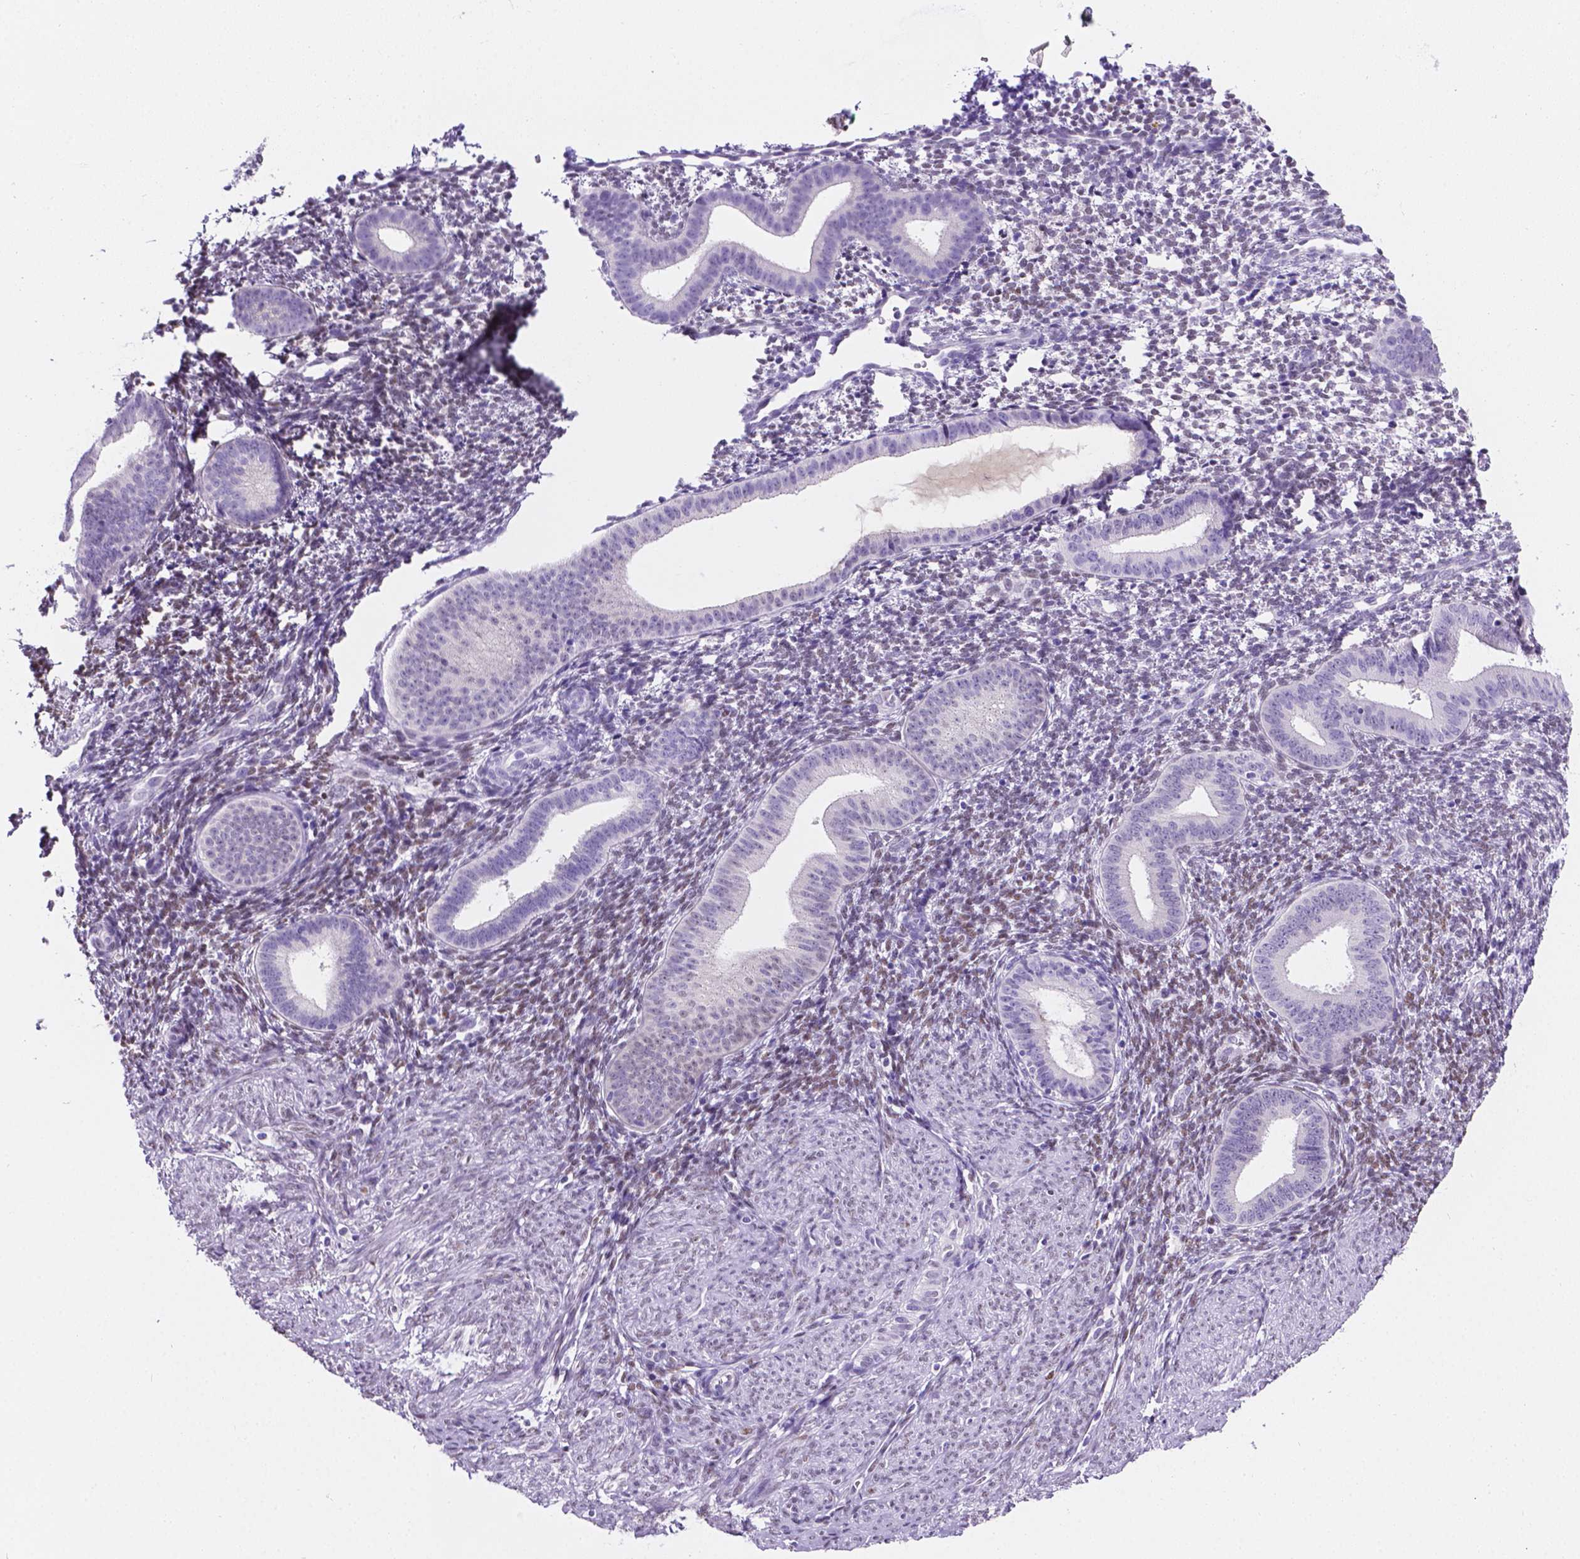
{"staining": {"intensity": "weak", "quantity": "<25%", "location": "nuclear"}, "tissue": "endometrium", "cell_type": "Cells in endometrial stroma", "image_type": "normal", "snomed": [{"axis": "morphology", "description": "Normal tissue, NOS"}, {"axis": "topography", "description": "Endometrium"}], "caption": "Cells in endometrial stroma are negative for protein expression in unremarkable human endometrium.", "gene": "TMEM210", "patient": {"sex": "female", "age": 40}}